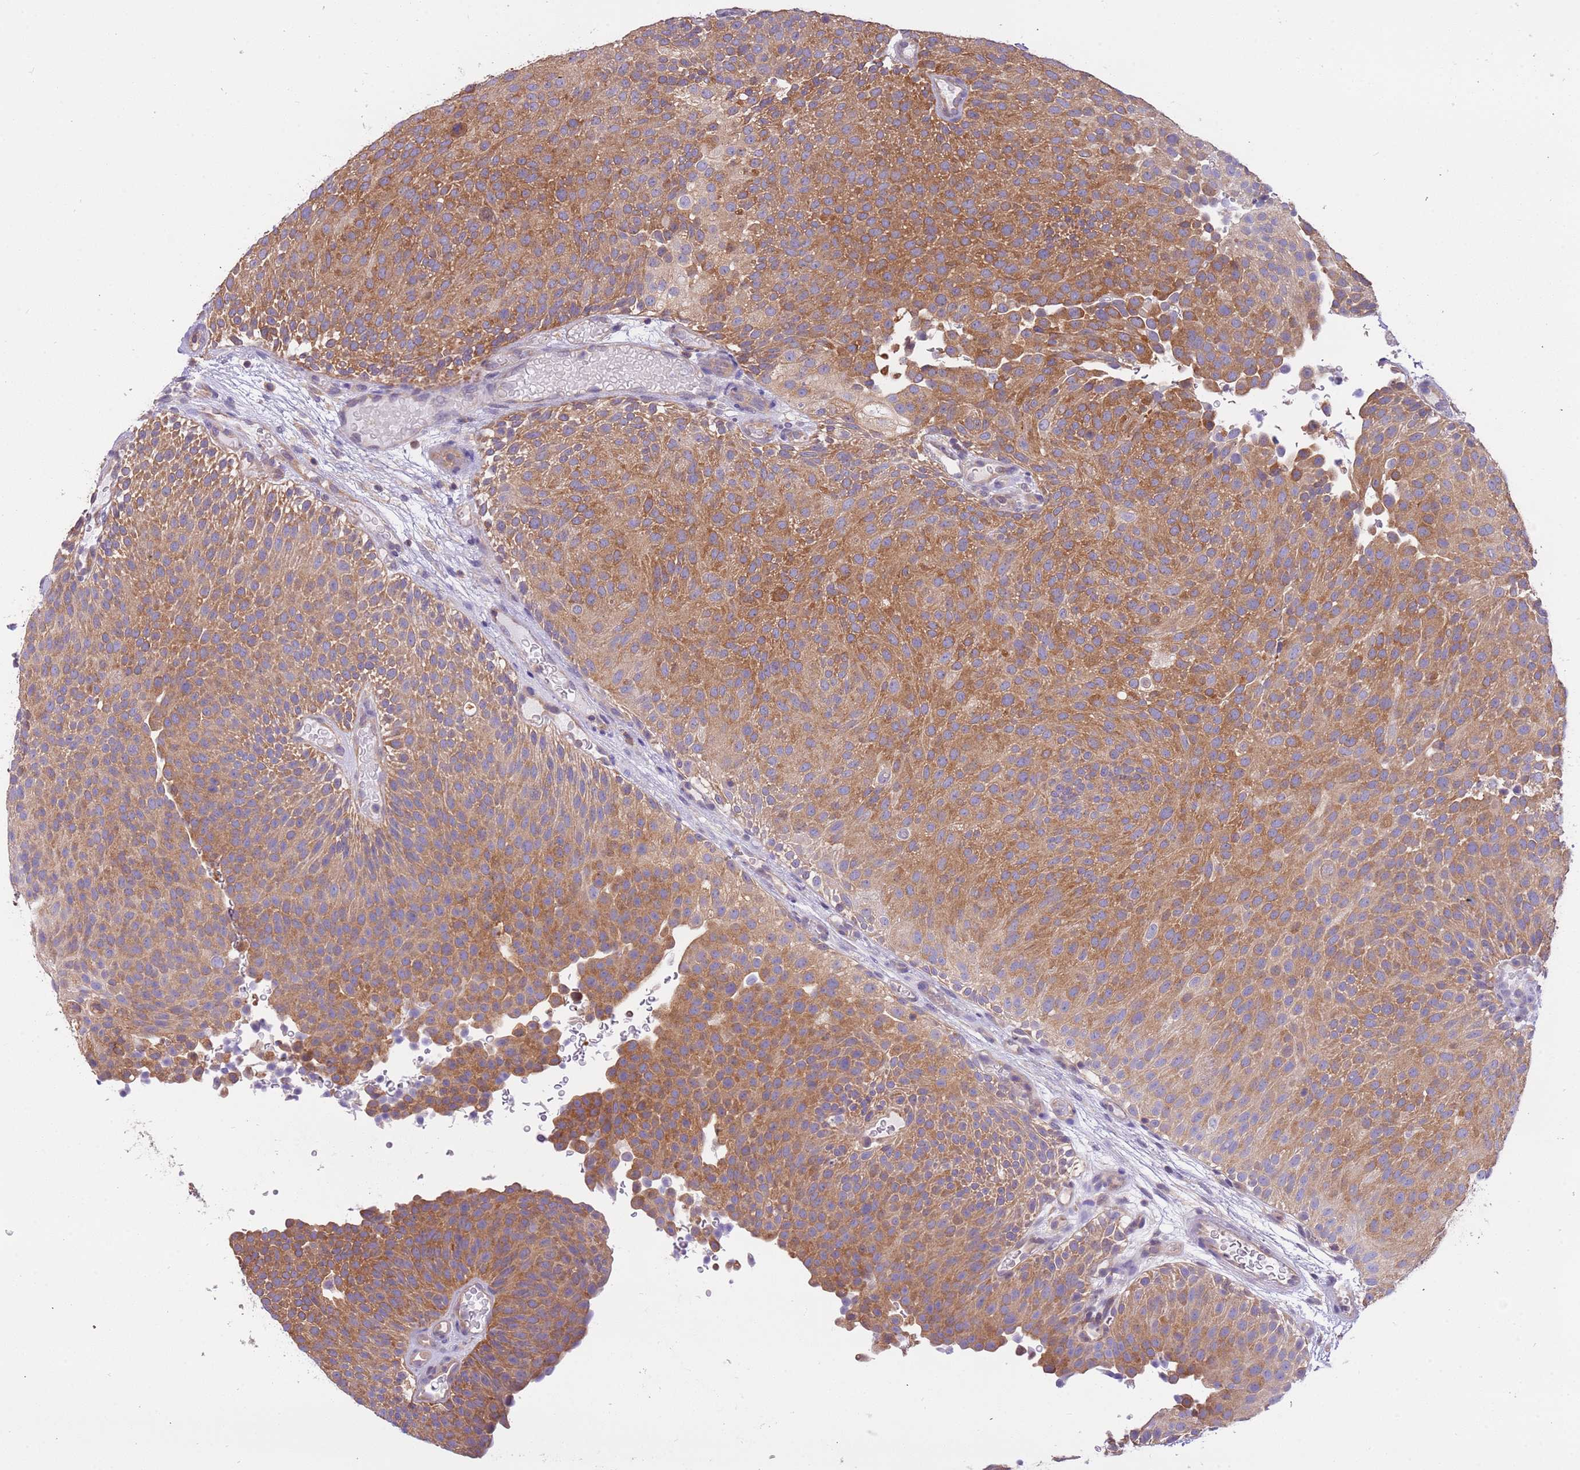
{"staining": {"intensity": "moderate", "quantity": ">75%", "location": "cytoplasmic/membranous"}, "tissue": "urothelial cancer", "cell_type": "Tumor cells", "image_type": "cancer", "snomed": [{"axis": "morphology", "description": "Urothelial carcinoma, Low grade"}, {"axis": "topography", "description": "Urinary bladder"}], "caption": "Low-grade urothelial carcinoma was stained to show a protein in brown. There is medium levels of moderate cytoplasmic/membranous positivity in about >75% of tumor cells.", "gene": "STIP1", "patient": {"sex": "male", "age": 78}}